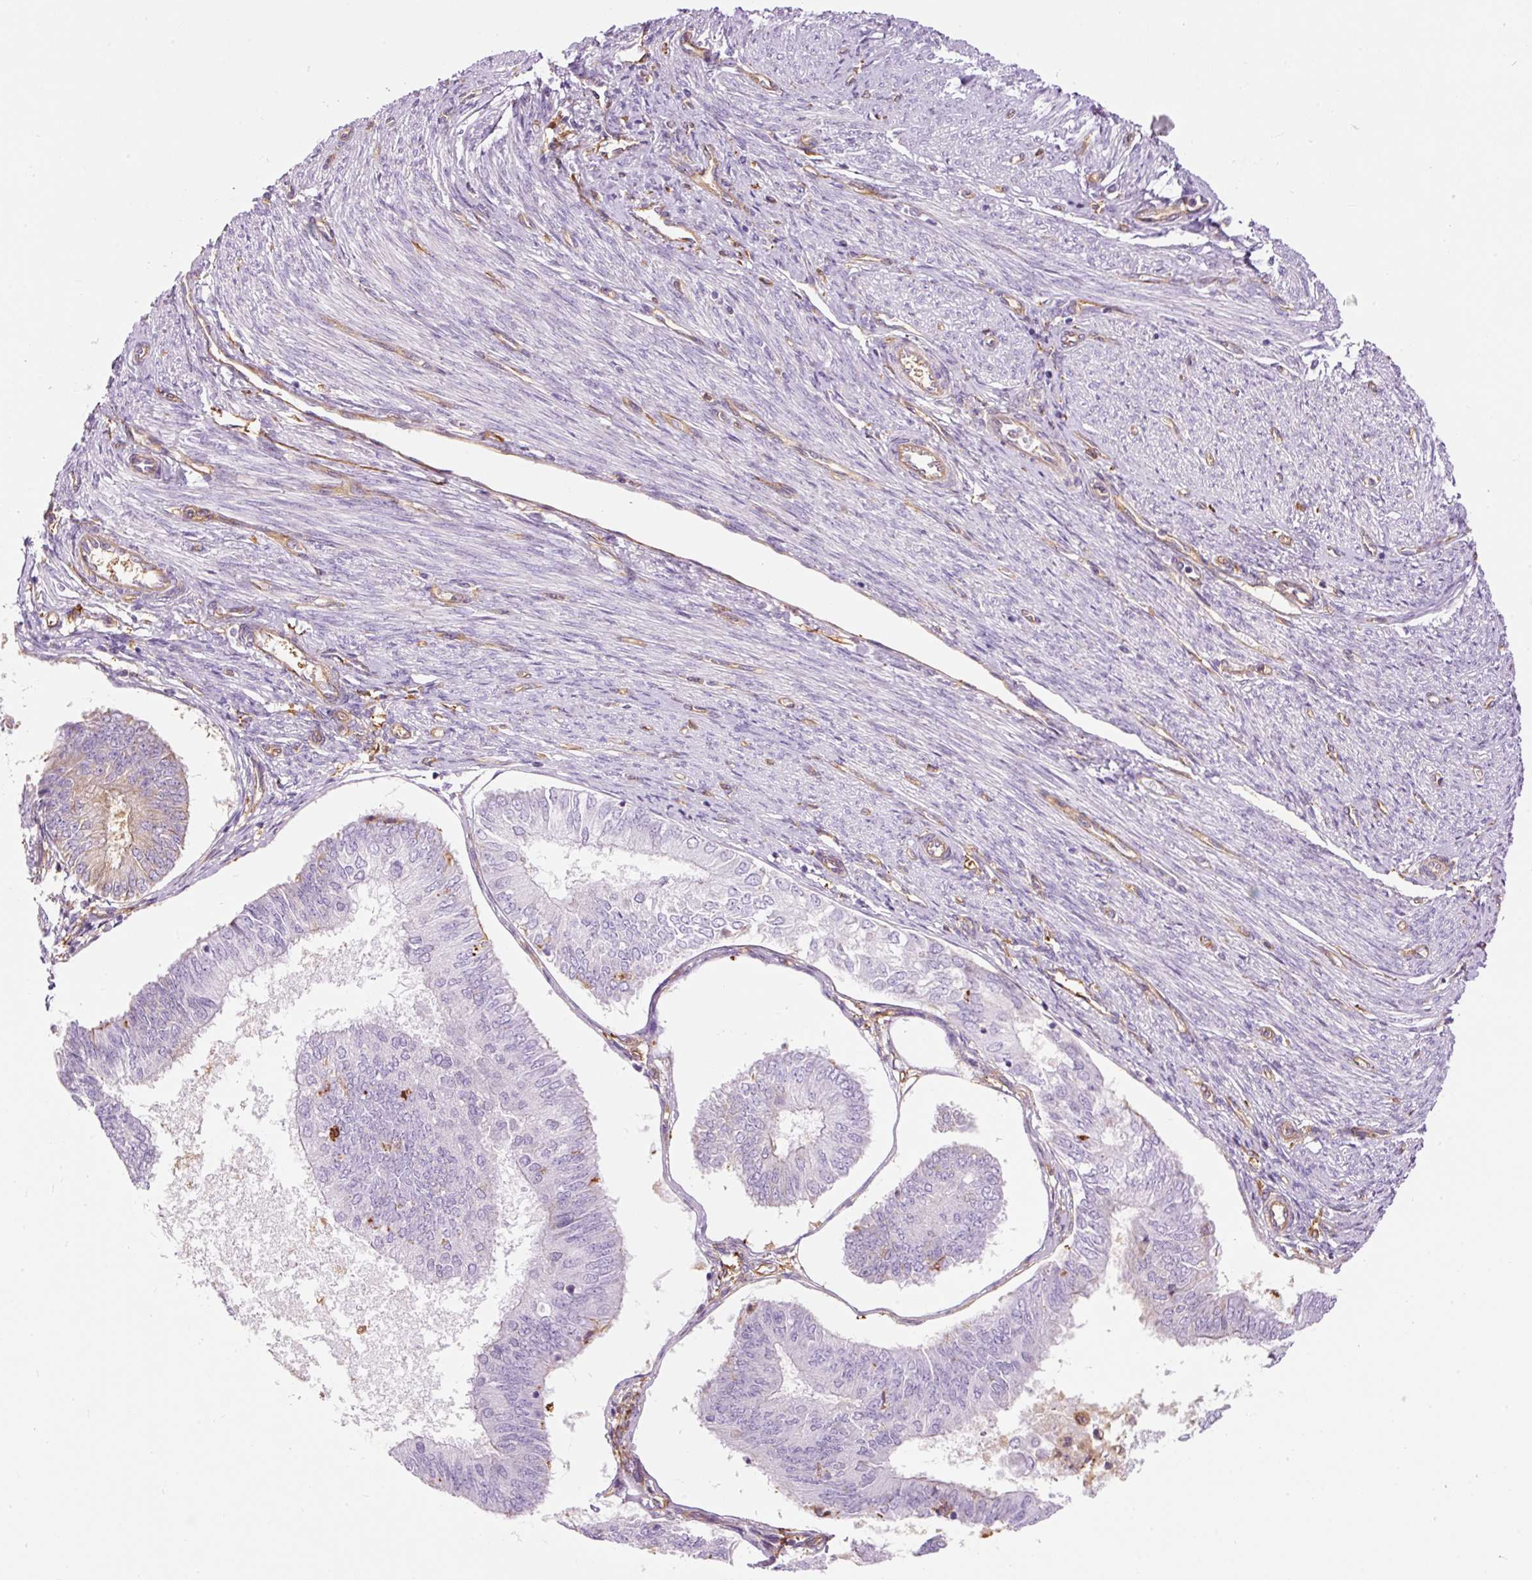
{"staining": {"intensity": "negative", "quantity": "none", "location": "none"}, "tissue": "endometrial cancer", "cell_type": "Tumor cells", "image_type": "cancer", "snomed": [{"axis": "morphology", "description": "Adenocarcinoma, NOS"}, {"axis": "topography", "description": "Endometrium"}], "caption": "High power microscopy image of an immunohistochemistry micrograph of endometrial cancer, revealing no significant expression in tumor cells.", "gene": "IL10RB", "patient": {"sex": "female", "age": 58}}